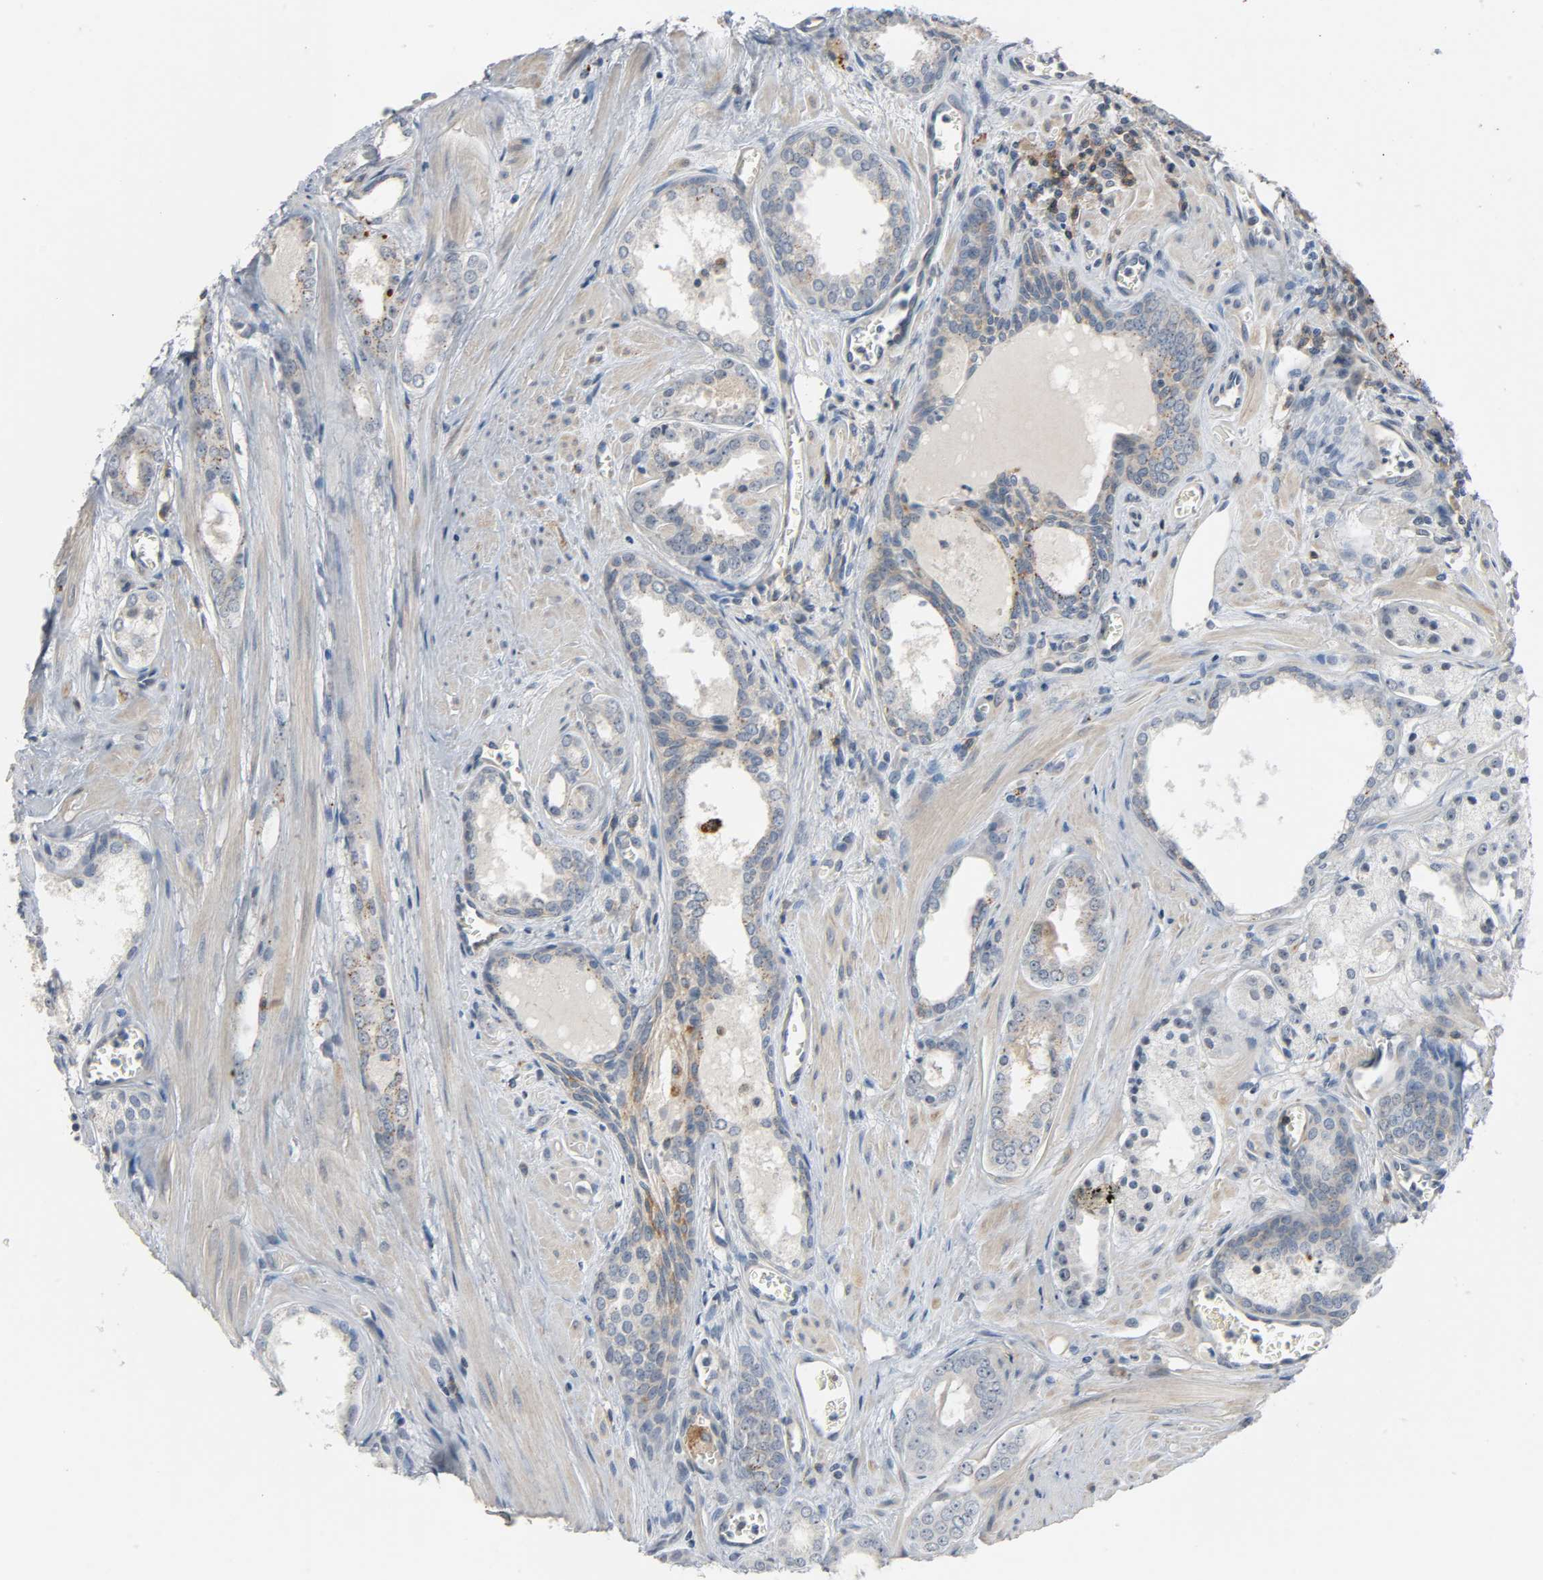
{"staining": {"intensity": "weak", "quantity": "25%-75%", "location": "cytoplasmic/membranous"}, "tissue": "prostate cancer", "cell_type": "Tumor cells", "image_type": "cancer", "snomed": [{"axis": "morphology", "description": "Adenocarcinoma, Low grade"}, {"axis": "topography", "description": "Prostate"}], "caption": "This is an image of immunohistochemistry staining of prostate cancer (adenocarcinoma (low-grade)), which shows weak positivity in the cytoplasmic/membranous of tumor cells.", "gene": "CD4", "patient": {"sex": "male", "age": 57}}